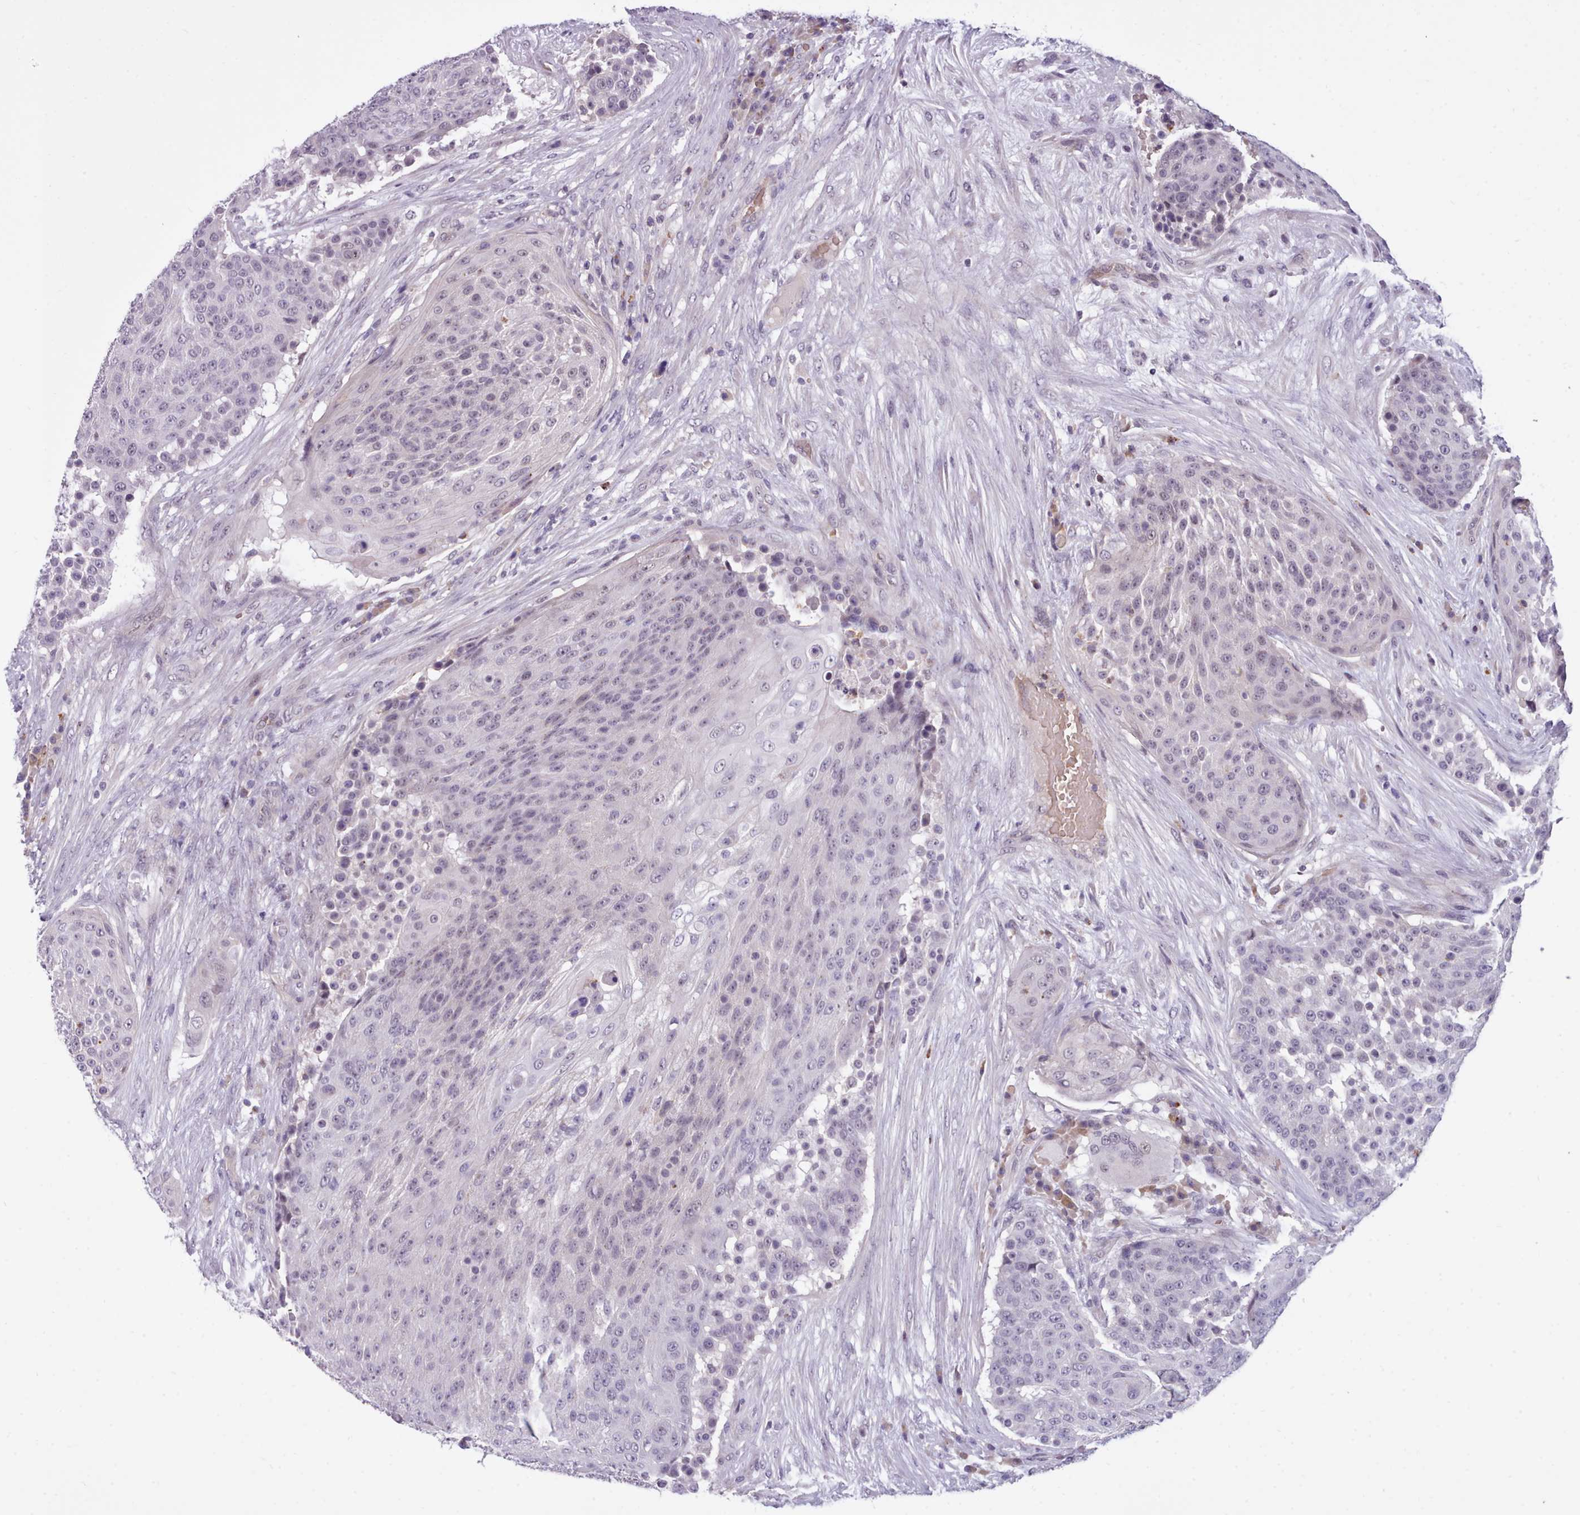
{"staining": {"intensity": "weak", "quantity": "<25%", "location": "nuclear"}, "tissue": "urothelial cancer", "cell_type": "Tumor cells", "image_type": "cancer", "snomed": [{"axis": "morphology", "description": "Urothelial carcinoma, High grade"}, {"axis": "topography", "description": "Urinary bladder"}], "caption": "There is no significant positivity in tumor cells of urothelial carcinoma (high-grade).", "gene": "KCTD16", "patient": {"sex": "female", "age": 63}}